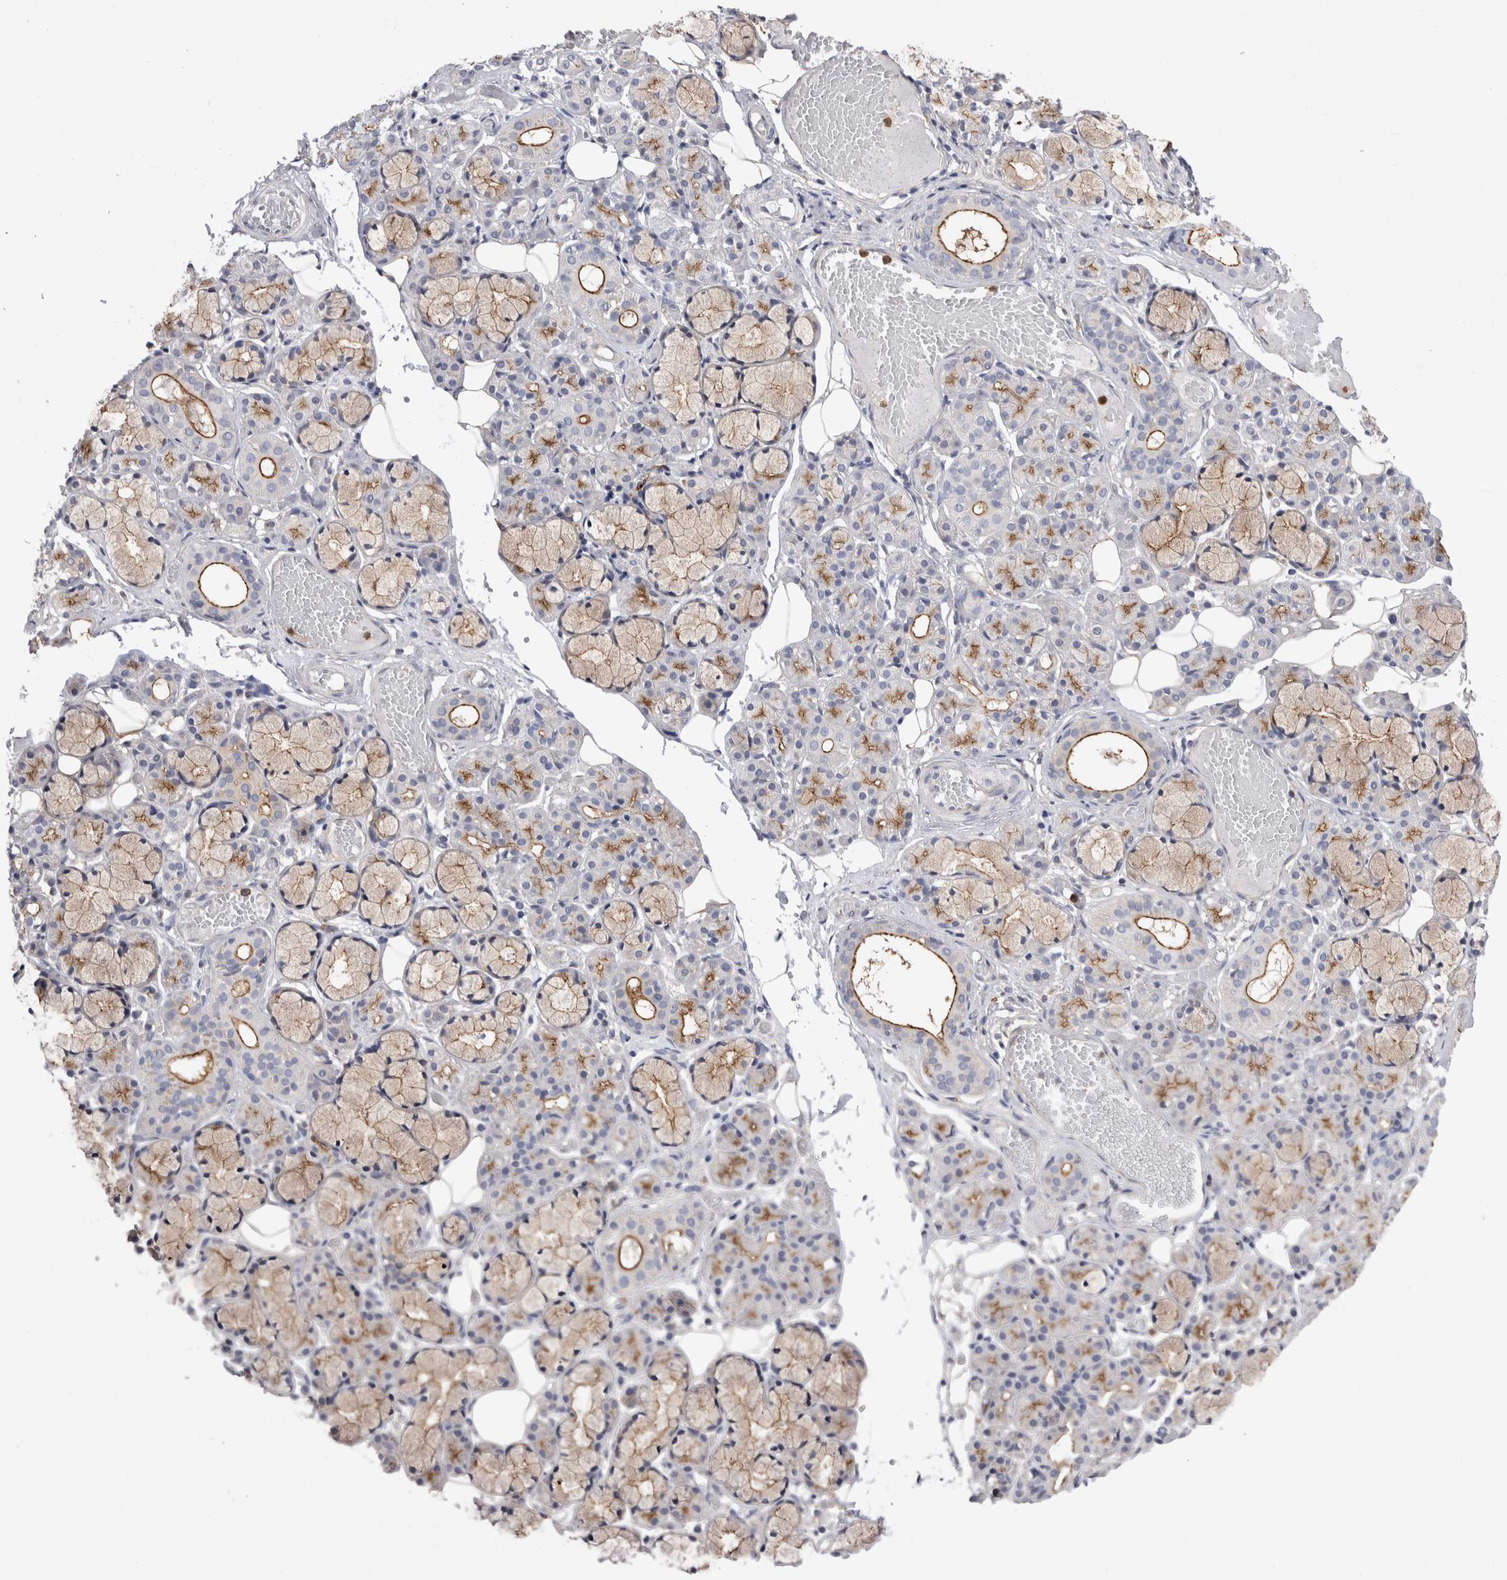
{"staining": {"intensity": "moderate", "quantity": "25%-75%", "location": "cytoplasmic/membranous"}, "tissue": "salivary gland", "cell_type": "Glandular cells", "image_type": "normal", "snomed": [{"axis": "morphology", "description": "Normal tissue, NOS"}, {"axis": "topography", "description": "Salivary gland"}], "caption": "Benign salivary gland was stained to show a protein in brown. There is medium levels of moderate cytoplasmic/membranous expression in about 25%-75% of glandular cells. (IHC, brightfield microscopy, high magnification).", "gene": "RAB11FIP1", "patient": {"sex": "male", "age": 63}}